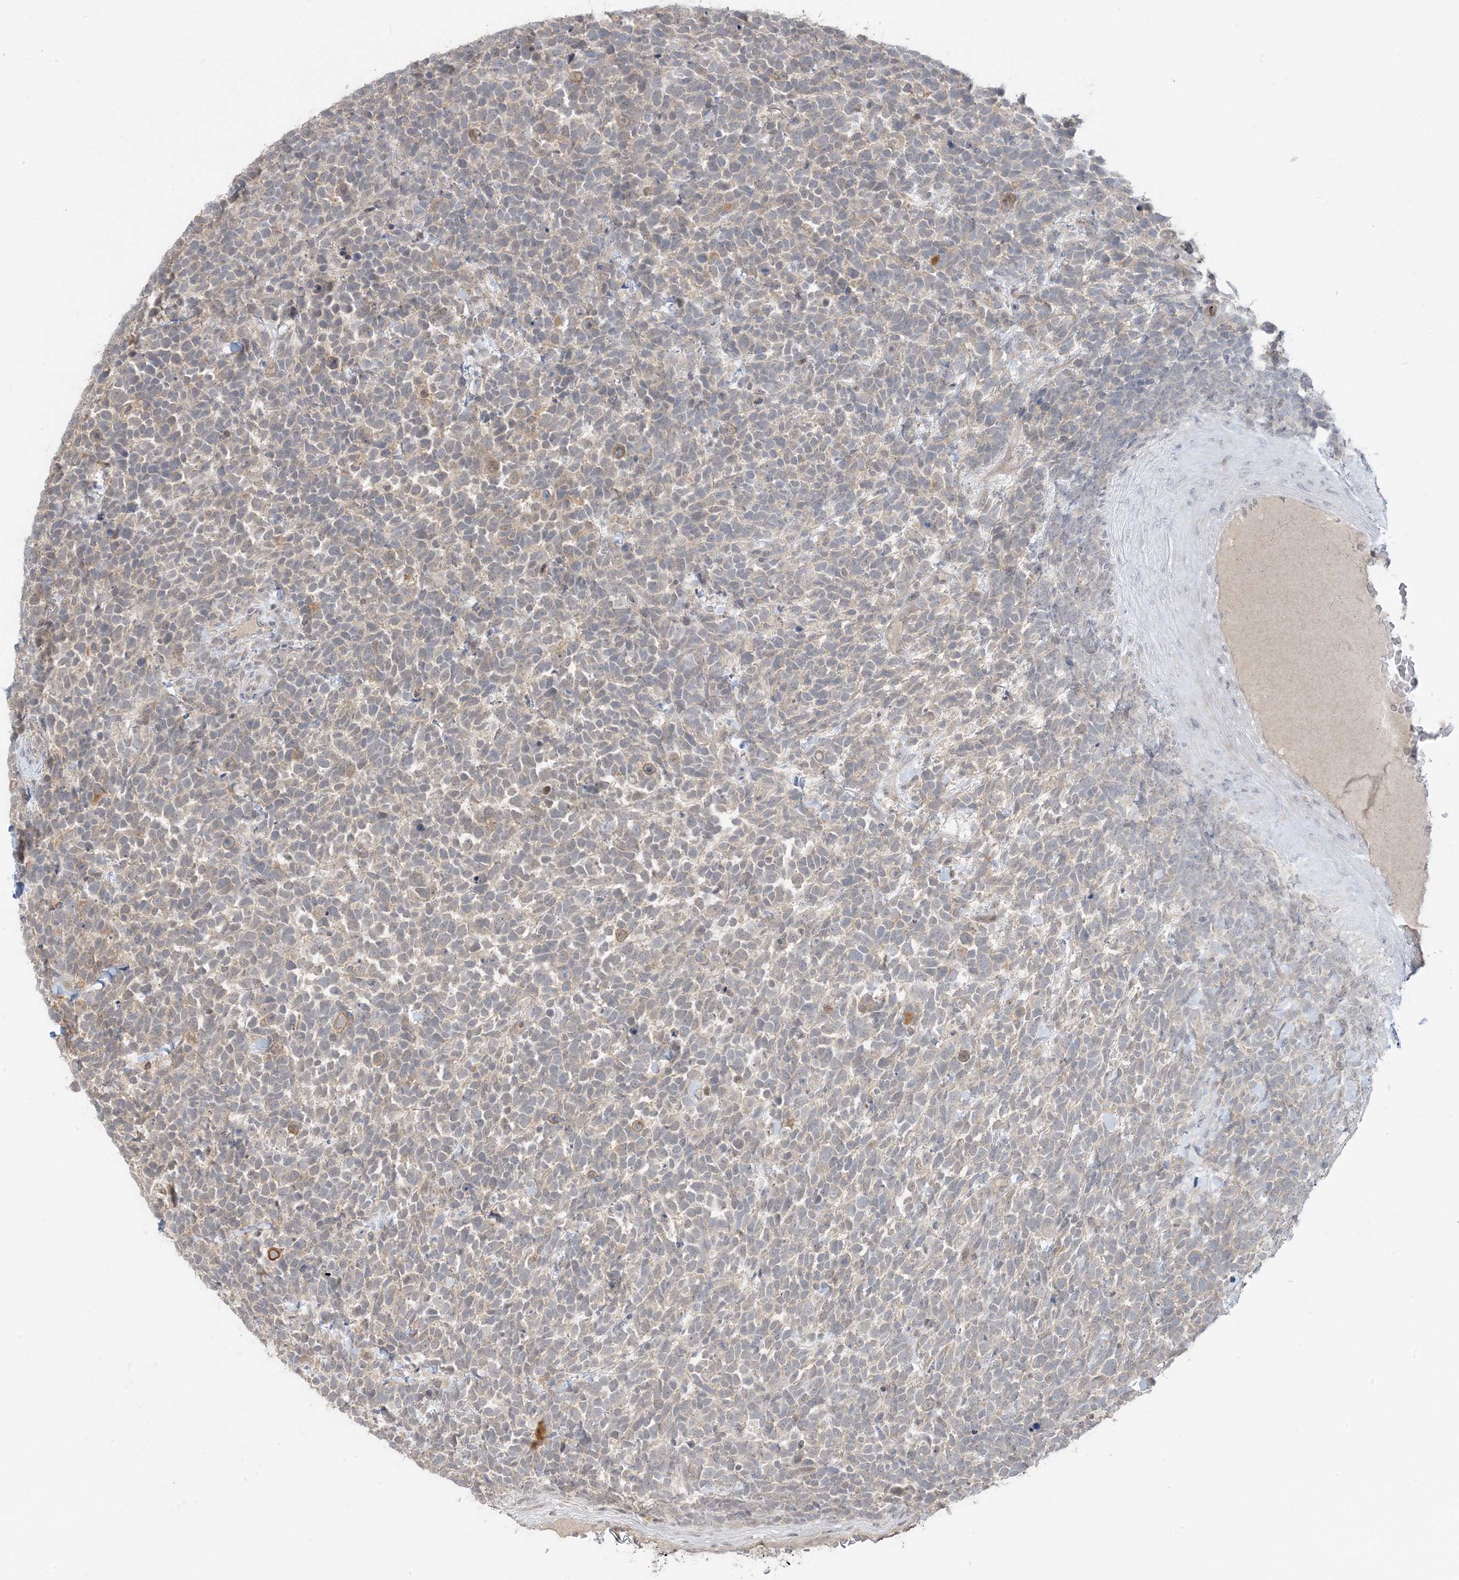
{"staining": {"intensity": "weak", "quantity": "<25%", "location": "cytoplasmic/membranous"}, "tissue": "urothelial cancer", "cell_type": "Tumor cells", "image_type": "cancer", "snomed": [{"axis": "morphology", "description": "Urothelial carcinoma, High grade"}, {"axis": "topography", "description": "Urinary bladder"}], "caption": "The immunohistochemistry photomicrograph has no significant staining in tumor cells of high-grade urothelial carcinoma tissue. (IHC, brightfield microscopy, high magnification).", "gene": "PRRT3", "patient": {"sex": "female", "age": 82}}